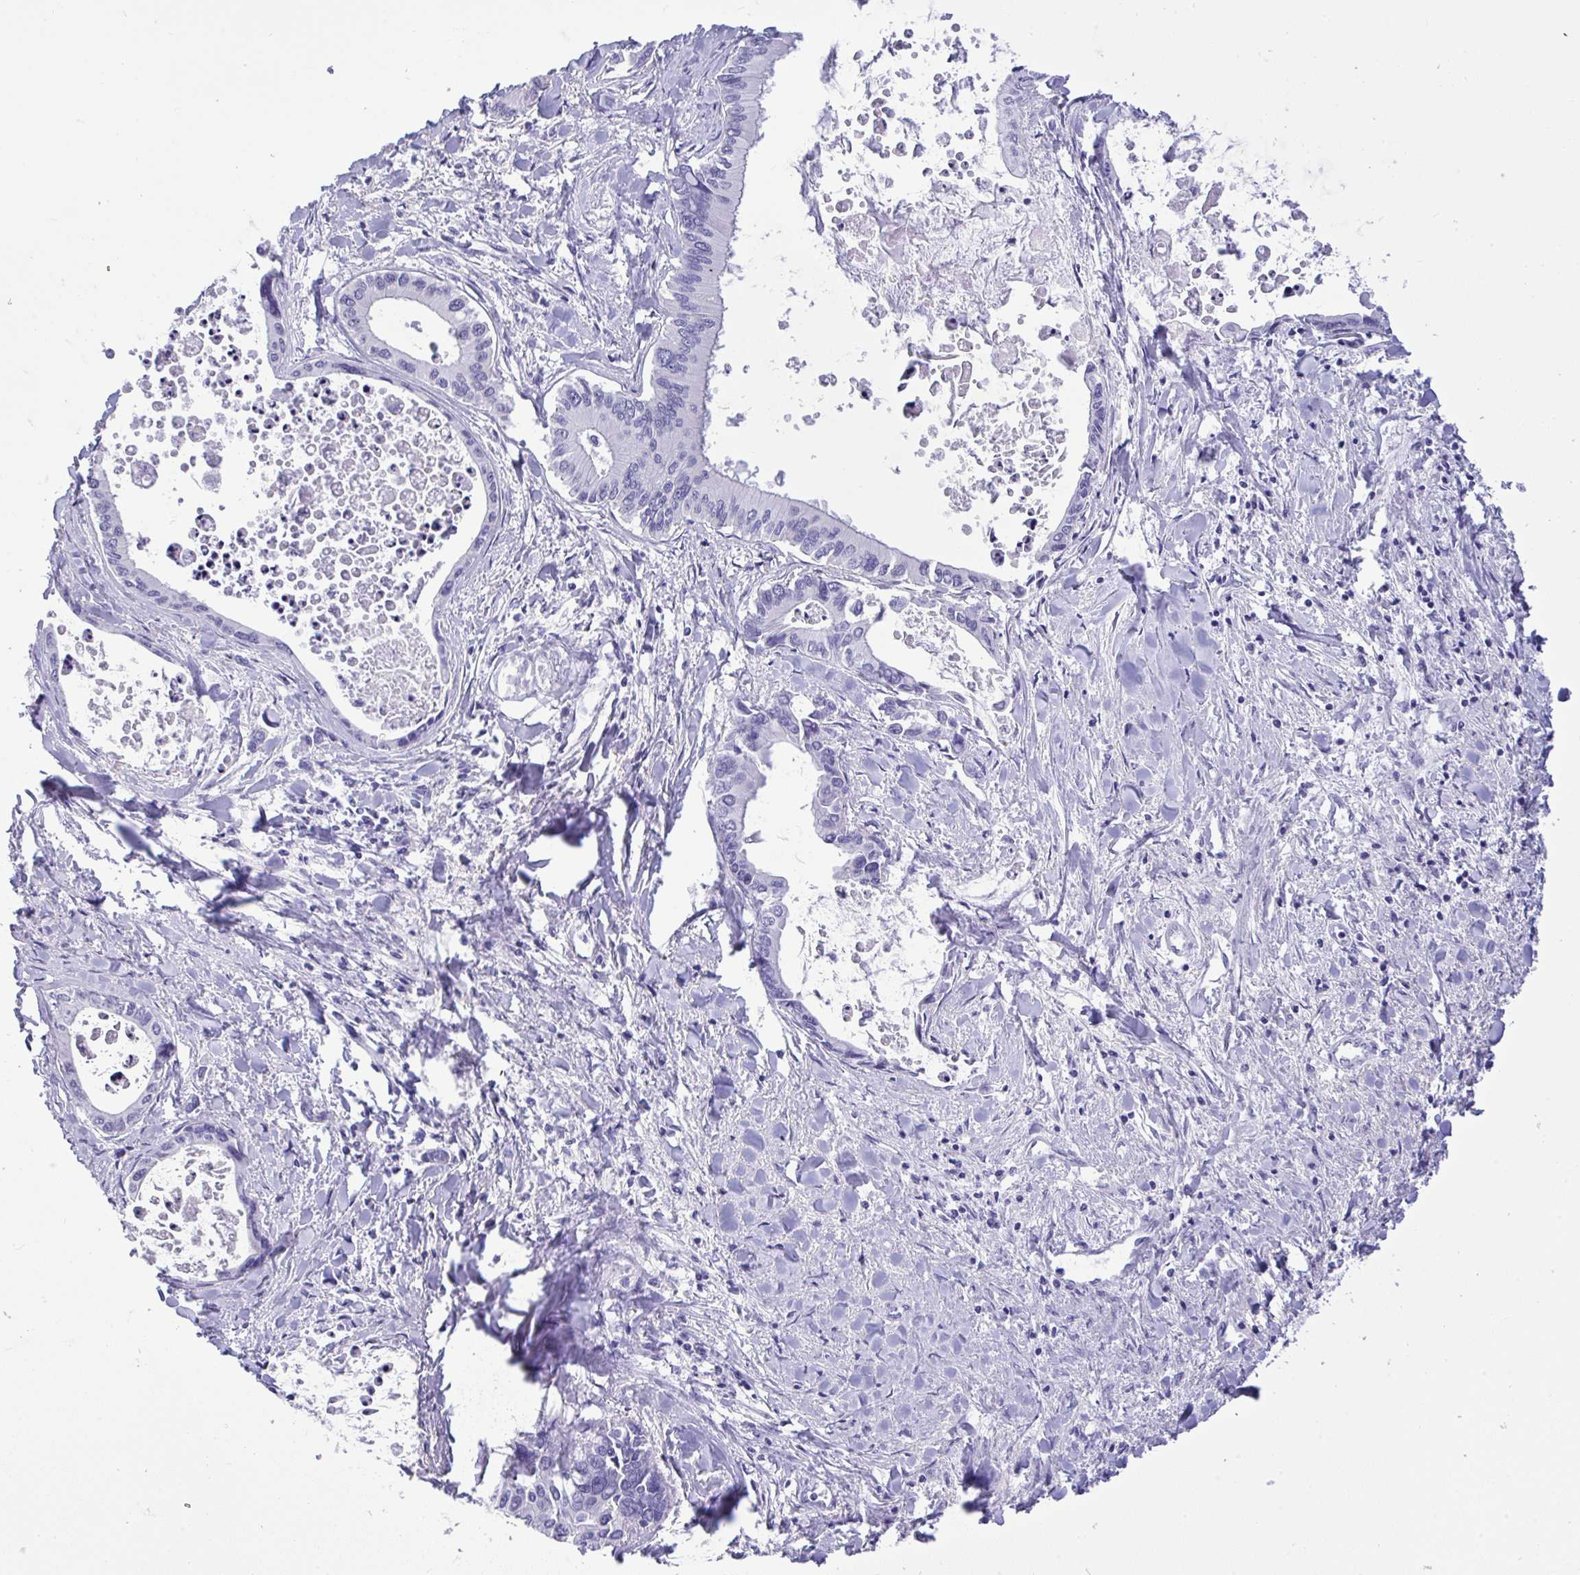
{"staining": {"intensity": "negative", "quantity": "none", "location": "none"}, "tissue": "liver cancer", "cell_type": "Tumor cells", "image_type": "cancer", "snomed": [{"axis": "morphology", "description": "Cholangiocarcinoma"}, {"axis": "topography", "description": "Liver"}], "caption": "This is a photomicrograph of immunohistochemistry (IHC) staining of liver cancer (cholangiocarcinoma), which shows no staining in tumor cells.", "gene": "YBX2", "patient": {"sex": "male", "age": 66}}